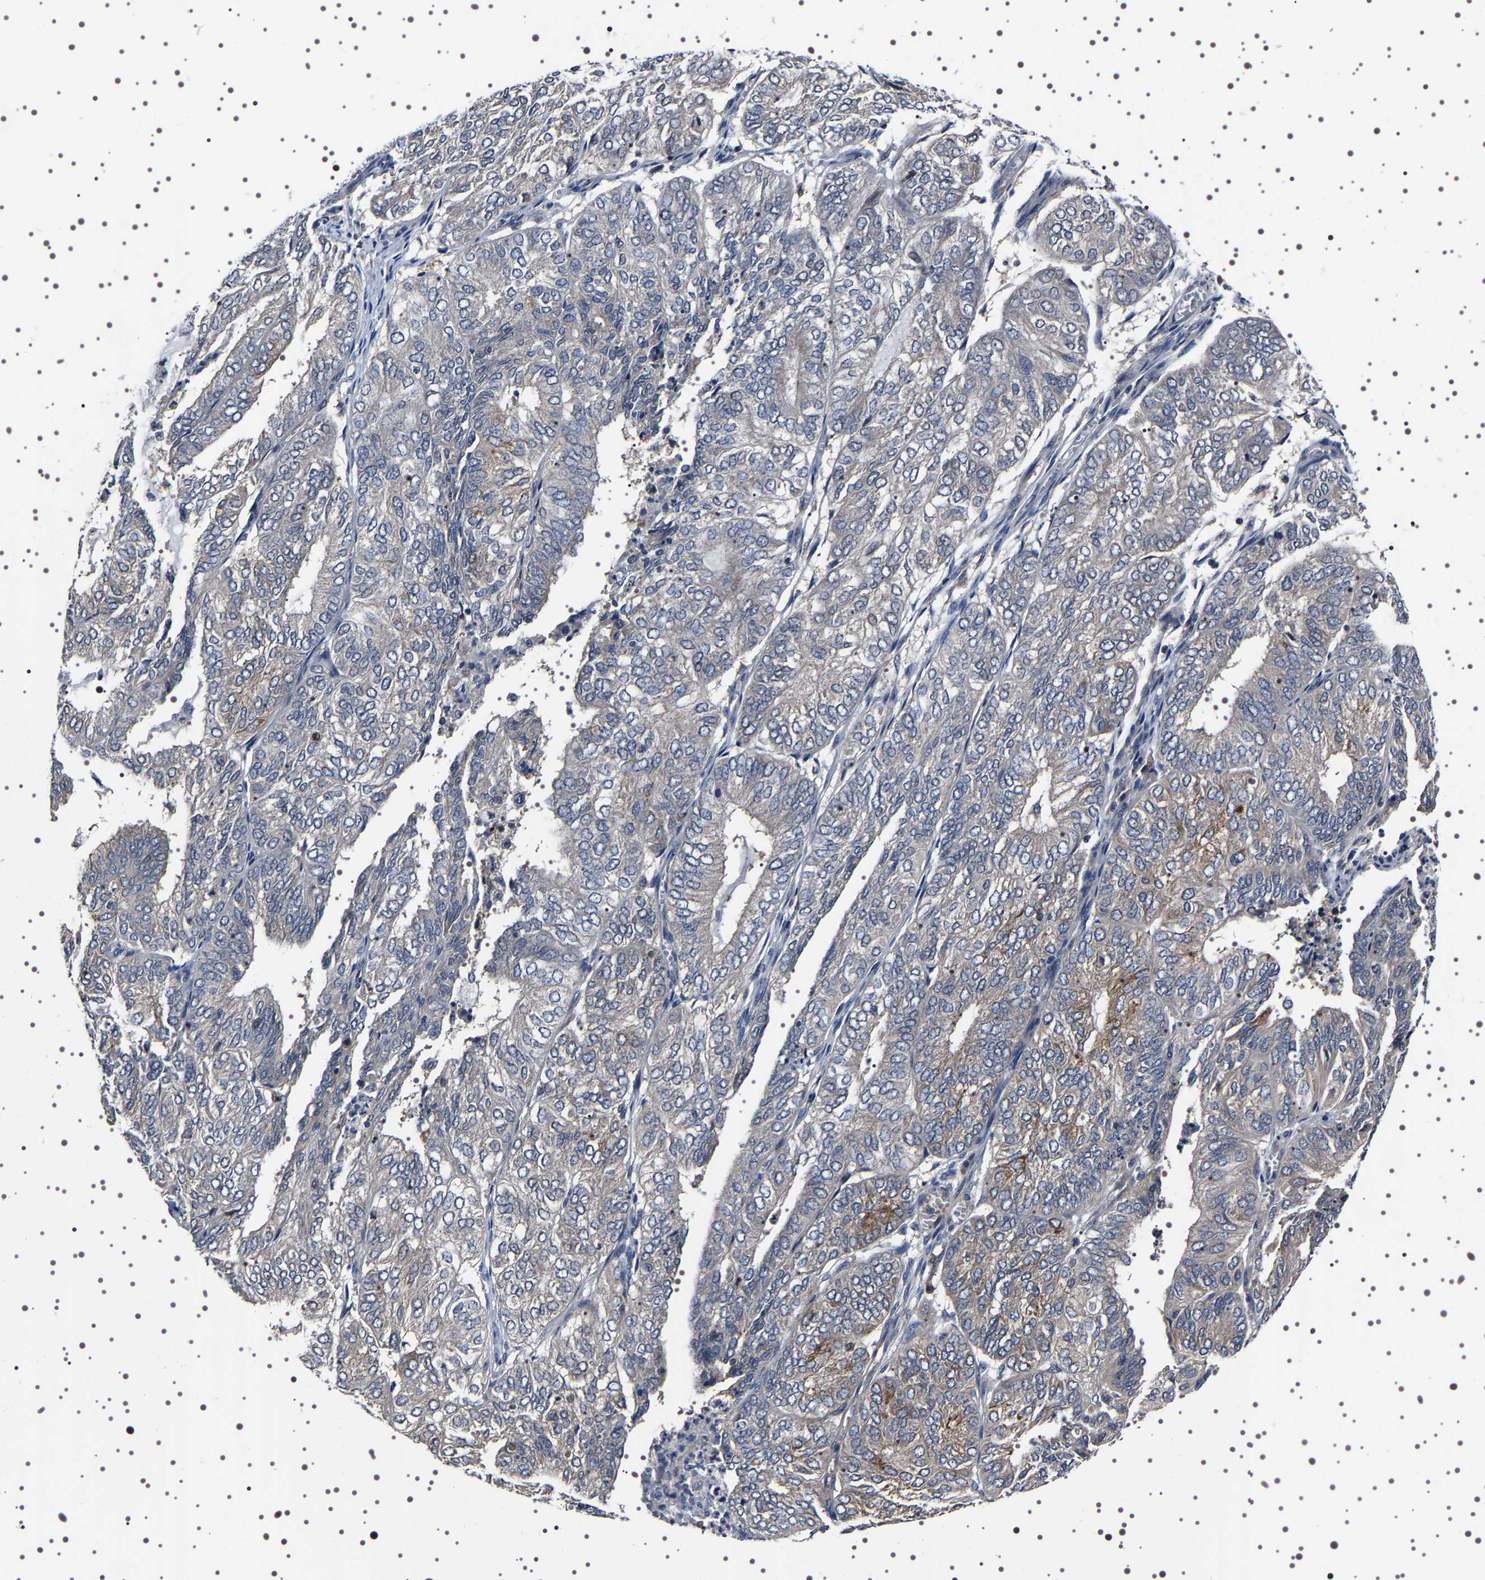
{"staining": {"intensity": "moderate", "quantity": "25%-75%", "location": "cytoplasmic/membranous"}, "tissue": "endometrial cancer", "cell_type": "Tumor cells", "image_type": "cancer", "snomed": [{"axis": "morphology", "description": "Adenocarcinoma, NOS"}, {"axis": "topography", "description": "Uterus"}], "caption": "This image shows IHC staining of human endometrial cancer, with medium moderate cytoplasmic/membranous positivity in approximately 25%-75% of tumor cells.", "gene": "TARBP1", "patient": {"sex": "female", "age": 60}}